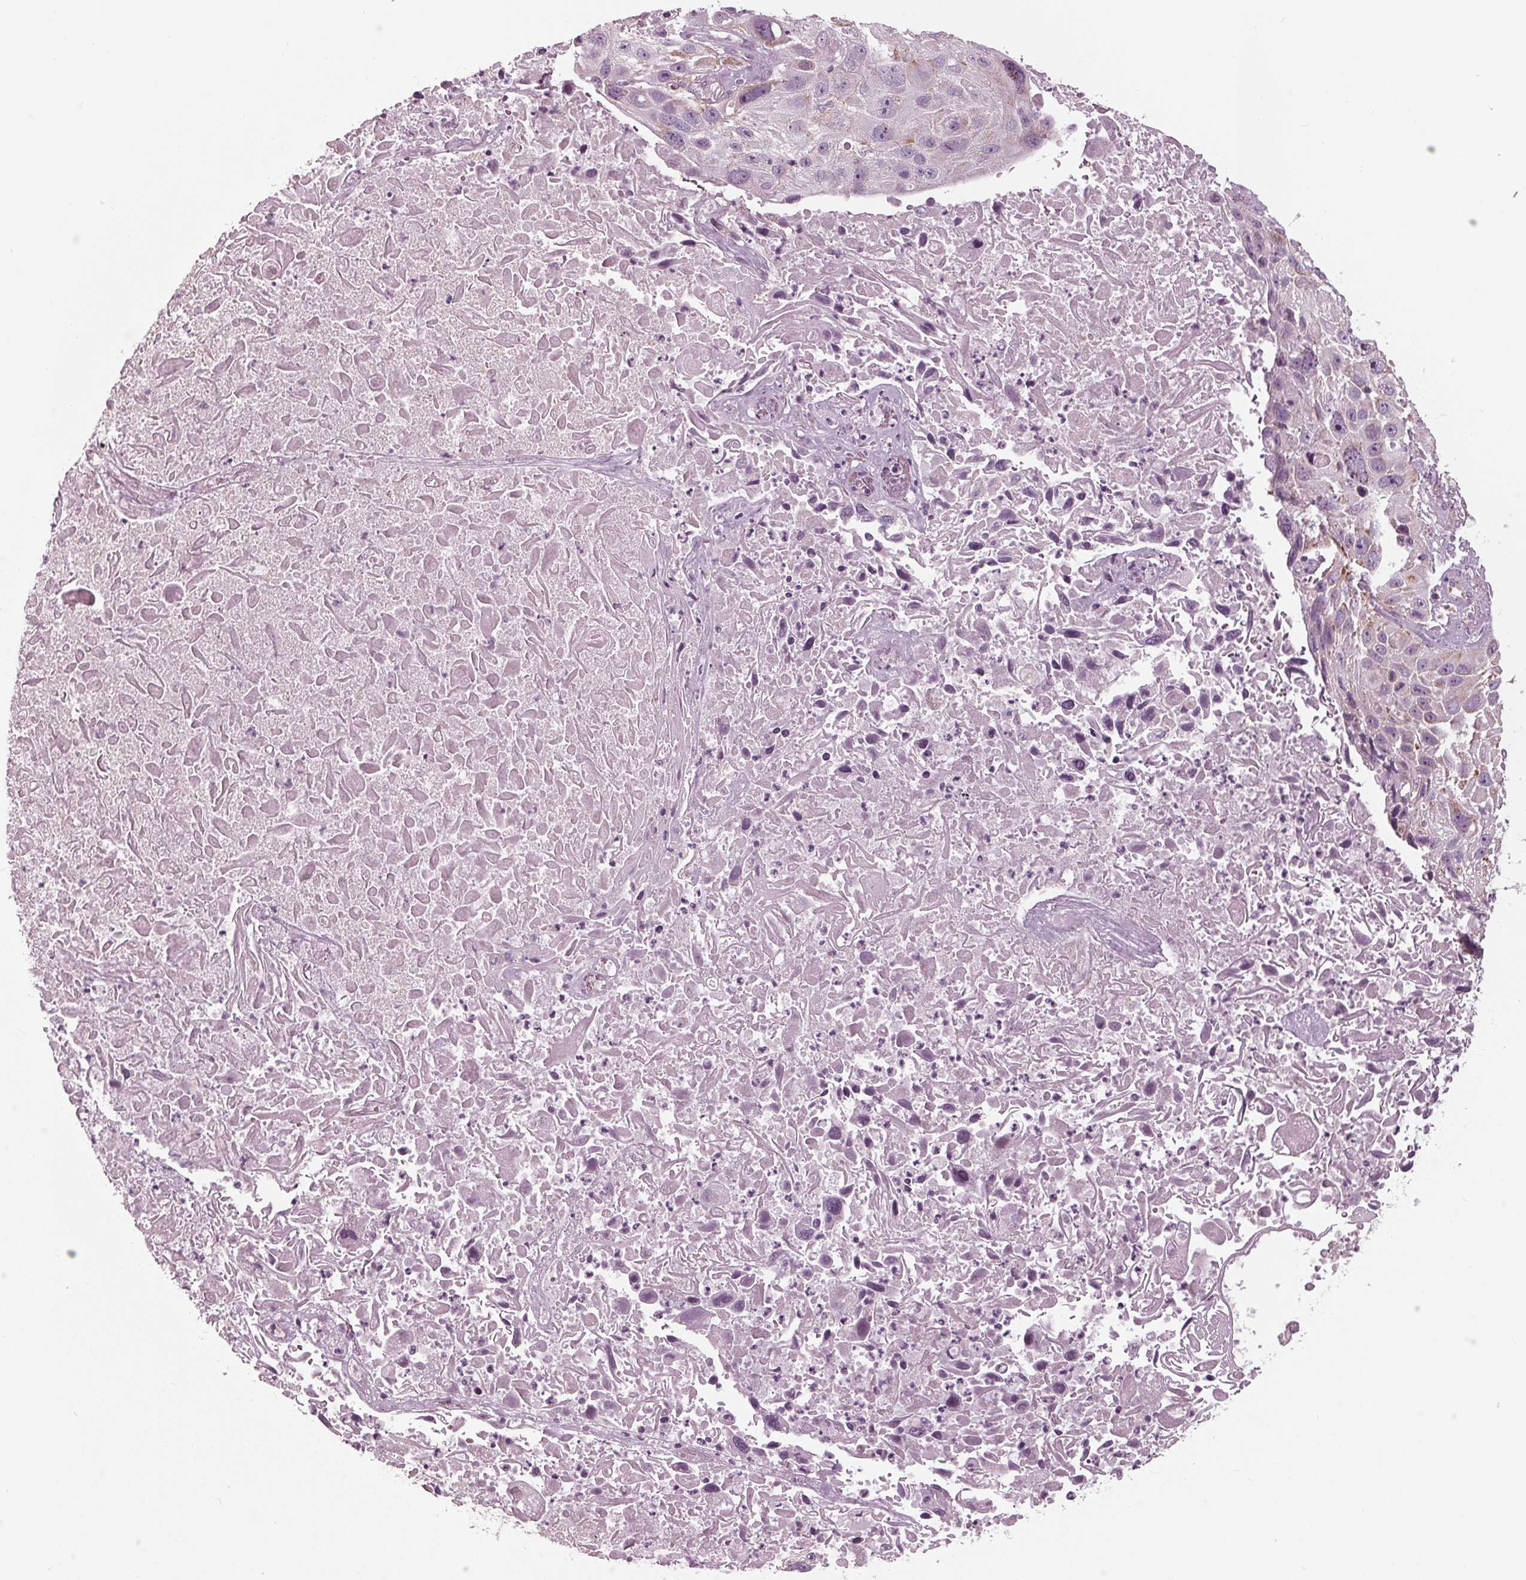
{"staining": {"intensity": "moderate", "quantity": "<25%", "location": "cytoplasmic/membranous"}, "tissue": "lung cancer", "cell_type": "Tumor cells", "image_type": "cancer", "snomed": [{"axis": "morphology", "description": "Normal morphology"}, {"axis": "morphology", "description": "Squamous cell carcinoma, NOS"}, {"axis": "topography", "description": "Lymph node"}, {"axis": "topography", "description": "Lung"}], "caption": "An image of squamous cell carcinoma (lung) stained for a protein exhibits moderate cytoplasmic/membranous brown staining in tumor cells.", "gene": "CLN6", "patient": {"sex": "male", "age": 67}}